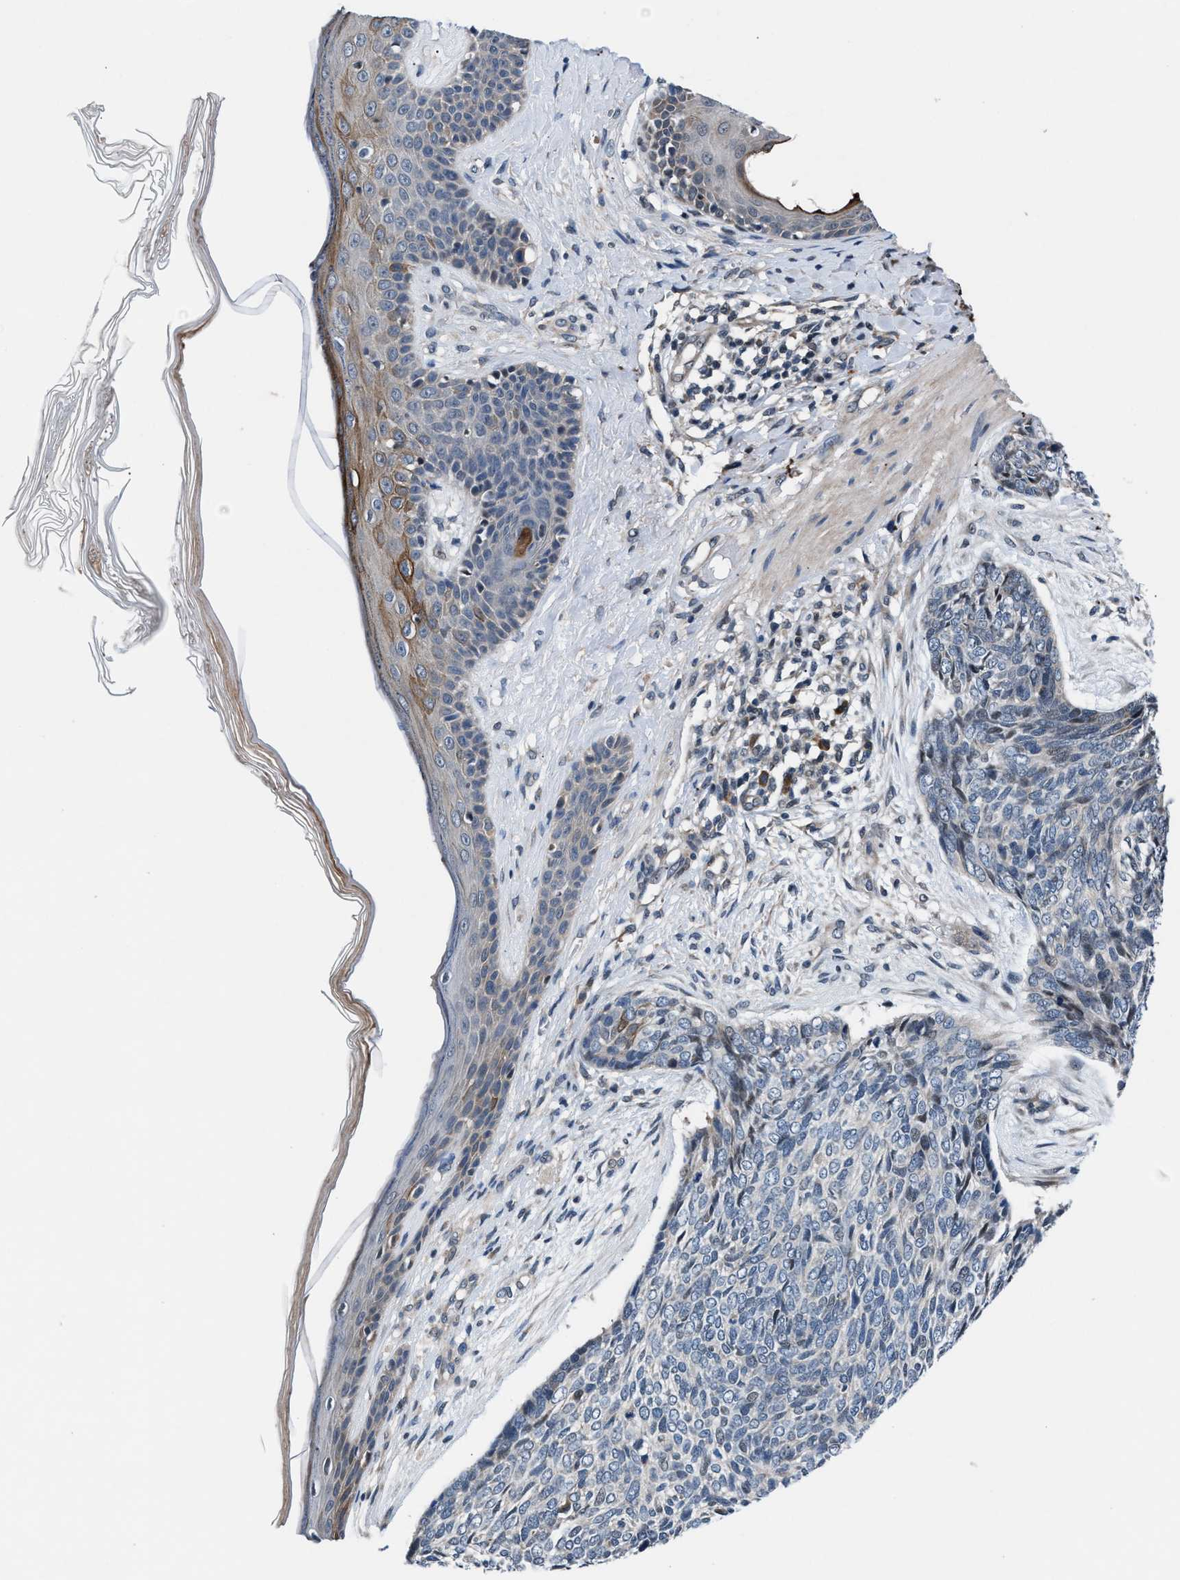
{"staining": {"intensity": "negative", "quantity": "none", "location": "none"}, "tissue": "skin cancer", "cell_type": "Tumor cells", "image_type": "cancer", "snomed": [{"axis": "morphology", "description": "Basal cell carcinoma"}, {"axis": "topography", "description": "Skin"}], "caption": "Immunohistochemistry (IHC) of basal cell carcinoma (skin) exhibits no positivity in tumor cells.", "gene": "PRPSAP2", "patient": {"sex": "female", "age": 84}}